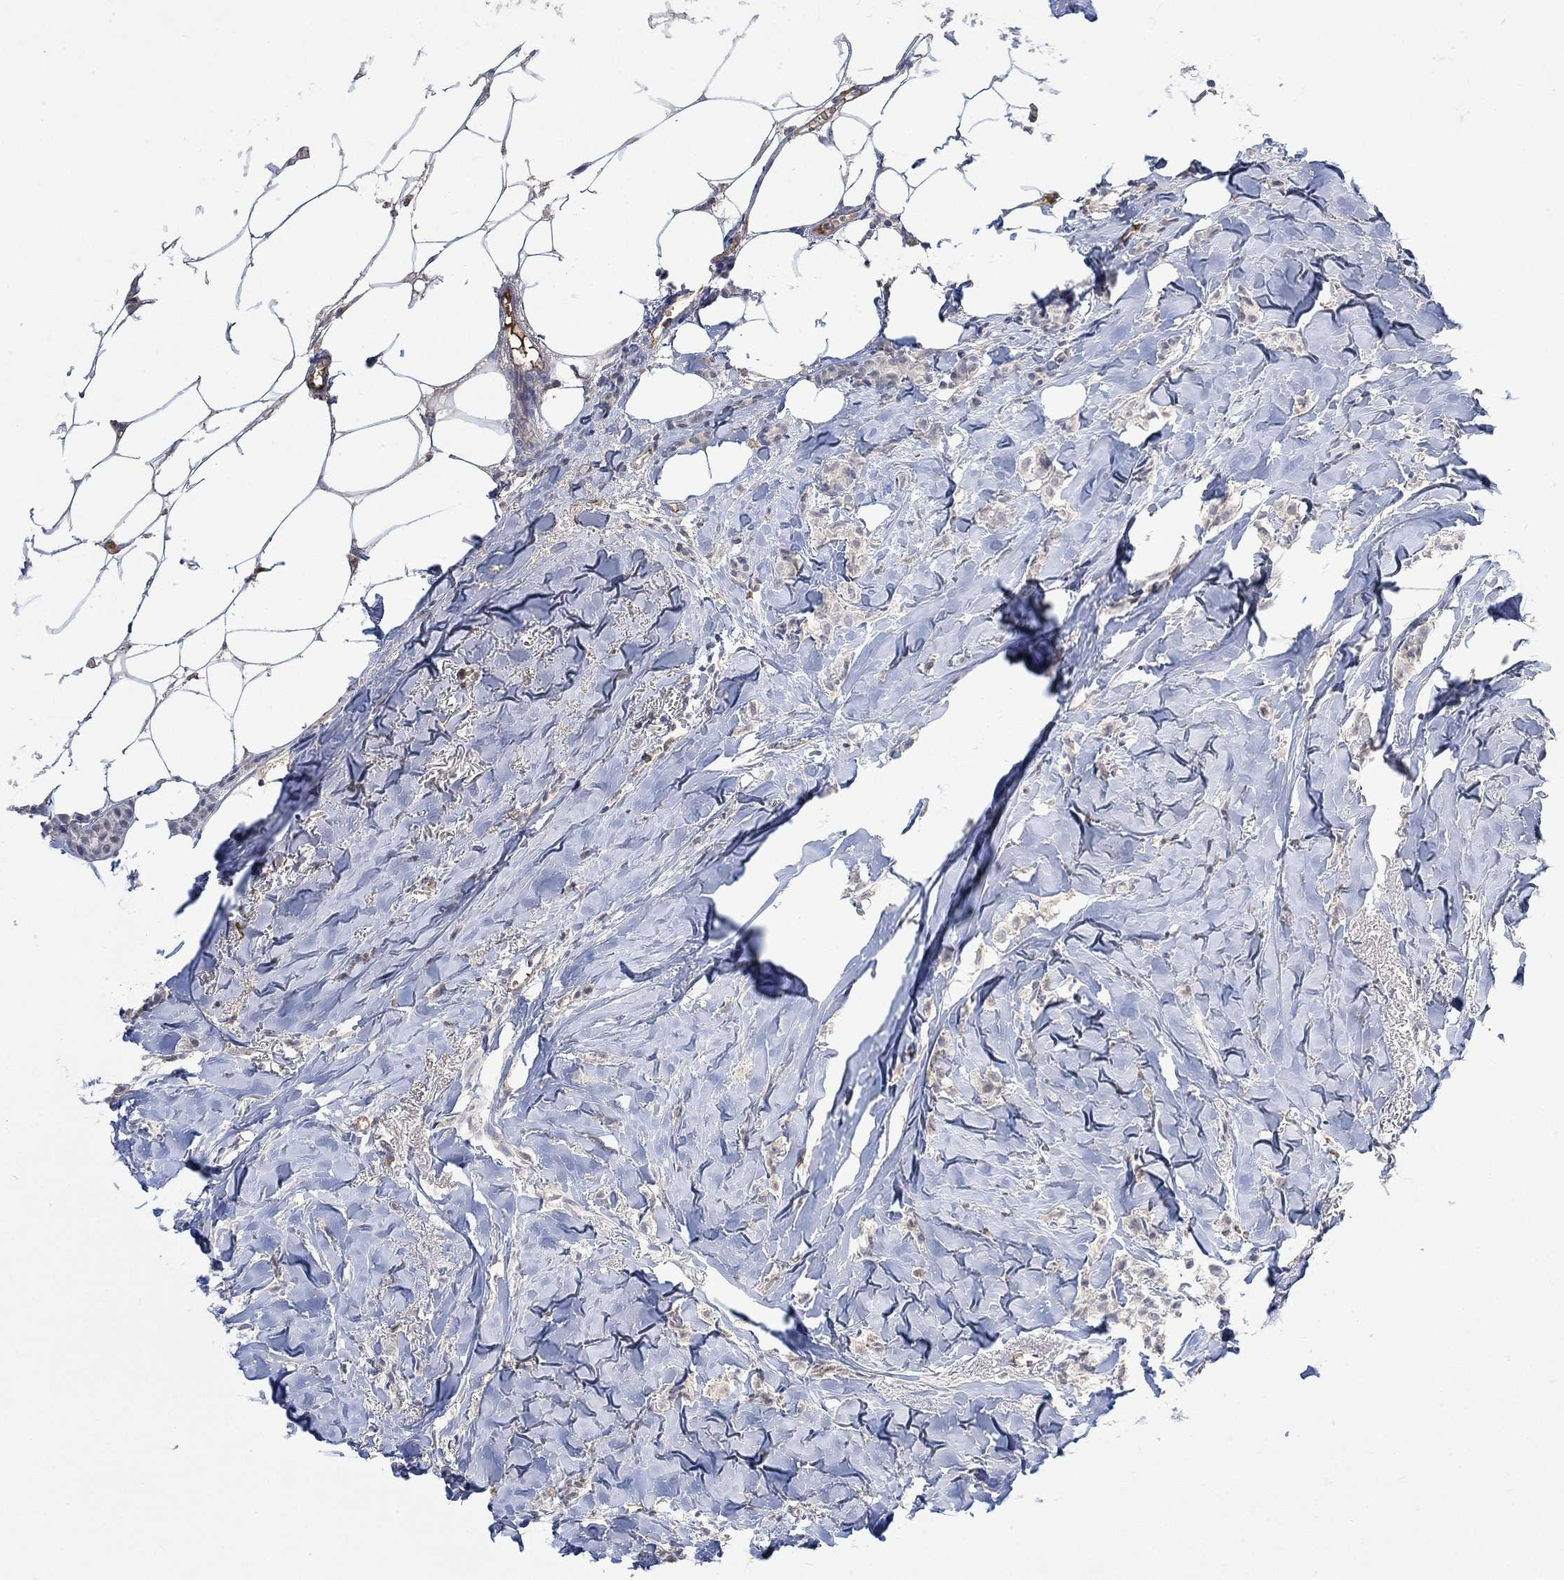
{"staining": {"intensity": "negative", "quantity": "none", "location": "none"}, "tissue": "breast cancer", "cell_type": "Tumor cells", "image_type": "cancer", "snomed": [{"axis": "morphology", "description": "Duct carcinoma"}, {"axis": "topography", "description": "Breast"}], "caption": "Infiltrating ductal carcinoma (breast) was stained to show a protein in brown. There is no significant positivity in tumor cells.", "gene": "MSTN", "patient": {"sex": "female", "age": 85}}